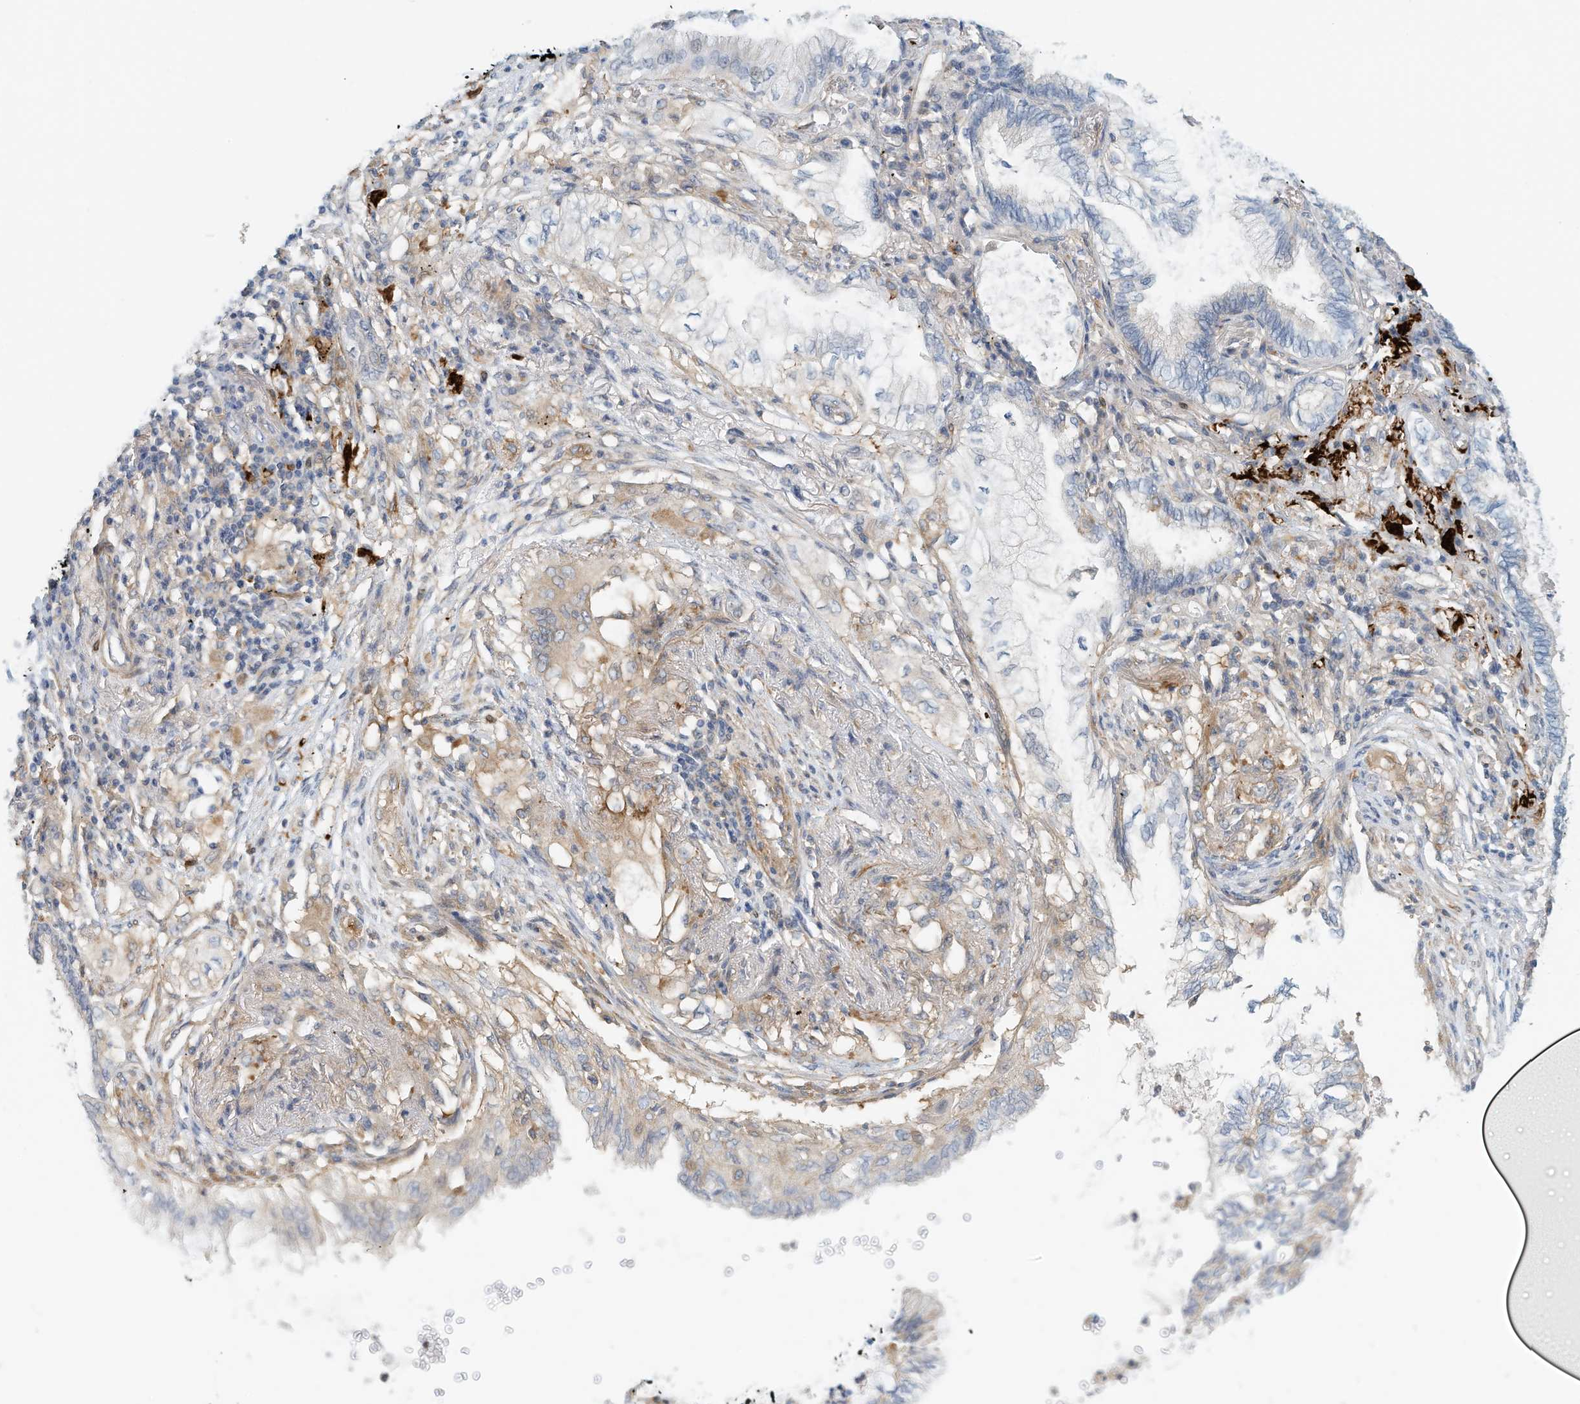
{"staining": {"intensity": "weak", "quantity": "25%-75%", "location": "cytoplasmic/membranous"}, "tissue": "lung cancer", "cell_type": "Tumor cells", "image_type": "cancer", "snomed": [{"axis": "morphology", "description": "Adenocarcinoma, NOS"}, {"axis": "topography", "description": "Lung"}], "caption": "A histopathology image of human lung cancer (adenocarcinoma) stained for a protein shows weak cytoplasmic/membranous brown staining in tumor cells.", "gene": "MICAL1", "patient": {"sex": "female", "age": 70}}